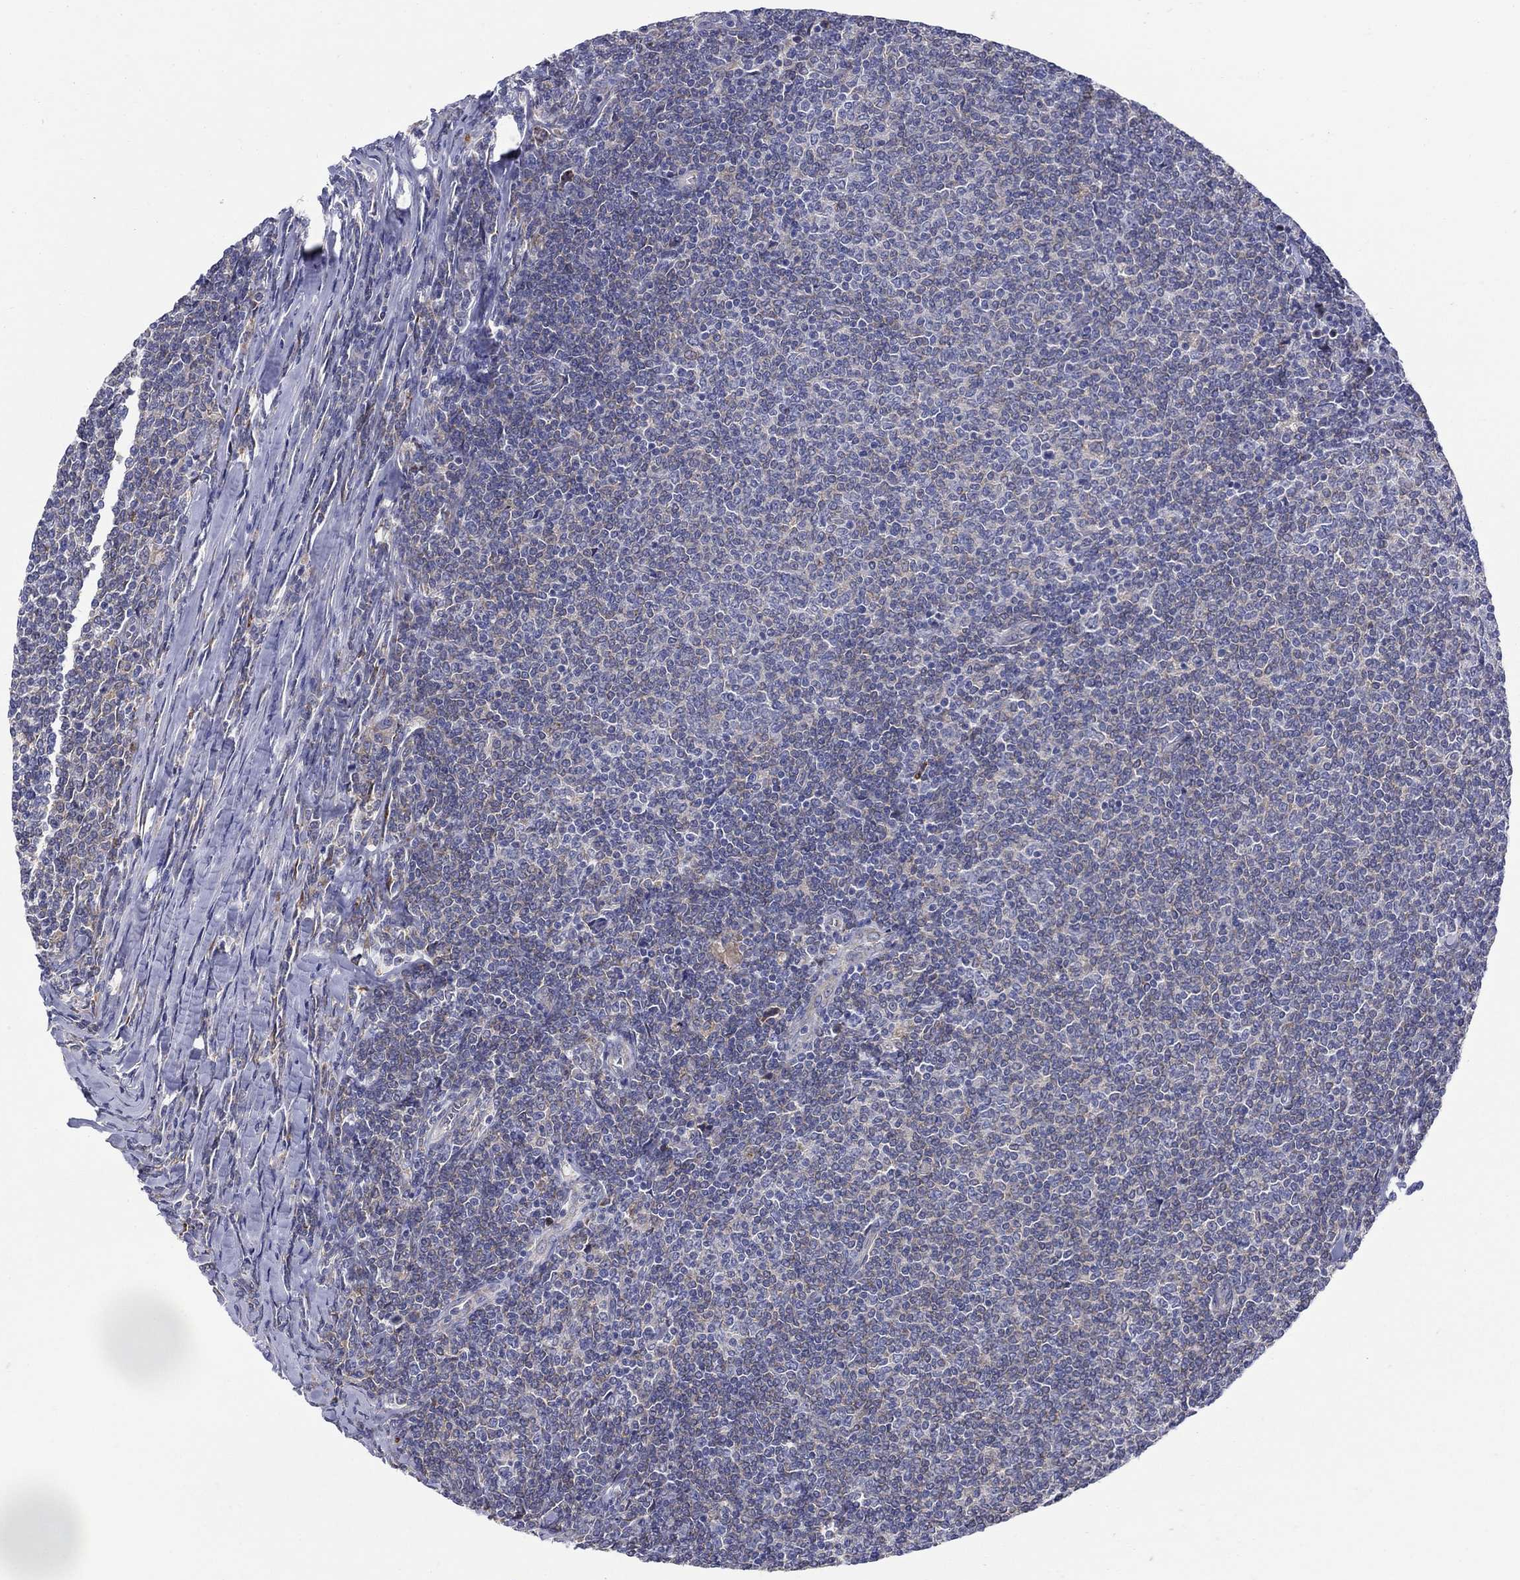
{"staining": {"intensity": "negative", "quantity": "none", "location": "none"}, "tissue": "lymphoma", "cell_type": "Tumor cells", "image_type": "cancer", "snomed": [{"axis": "morphology", "description": "Malignant lymphoma, non-Hodgkin's type, Low grade"}, {"axis": "topography", "description": "Lymph node"}], "caption": "IHC of human malignant lymphoma, non-Hodgkin's type (low-grade) displays no staining in tumor cells.", "gene": "QRFPR", "patient": {"sex": "male", "age": 52}}